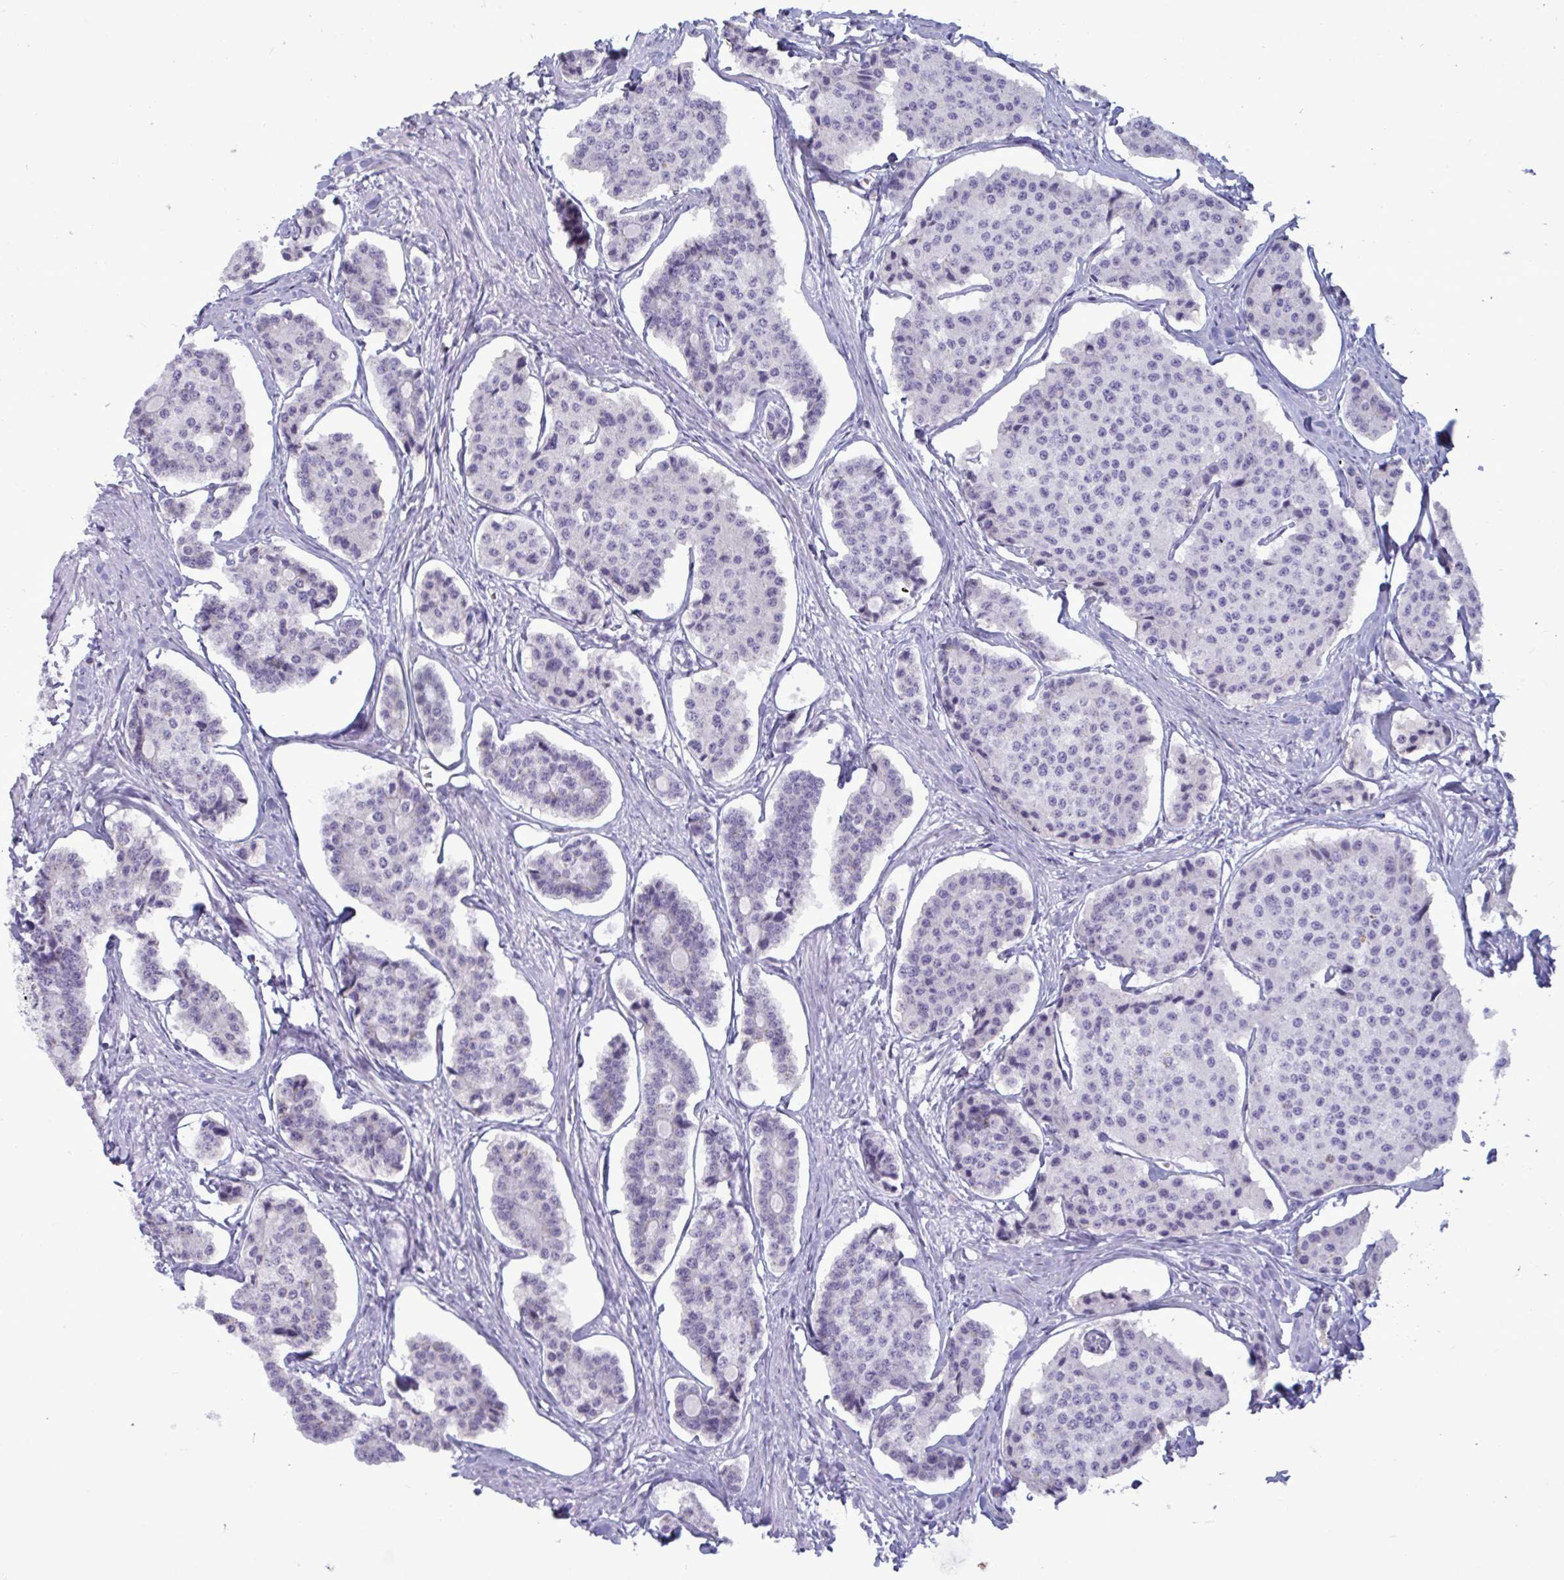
{"staining": {"intensity": "negative", "quantity": "none", "location": "none"}, "tissue": "carcinoid", "cell_type": "Tumor cells", "image_type": "cancer", "snomed": [{"axis": "morphology", "description": "Carcinoid, malignant, NOS"}, {"axis": "topography", "description": "Small intestine"}], "caption": "Histopathology image shows no significant protein expression in tumor cells of malignant carcinoid.", "gene": "BBS10", "patient": {"sex": "female", "age": 65}}